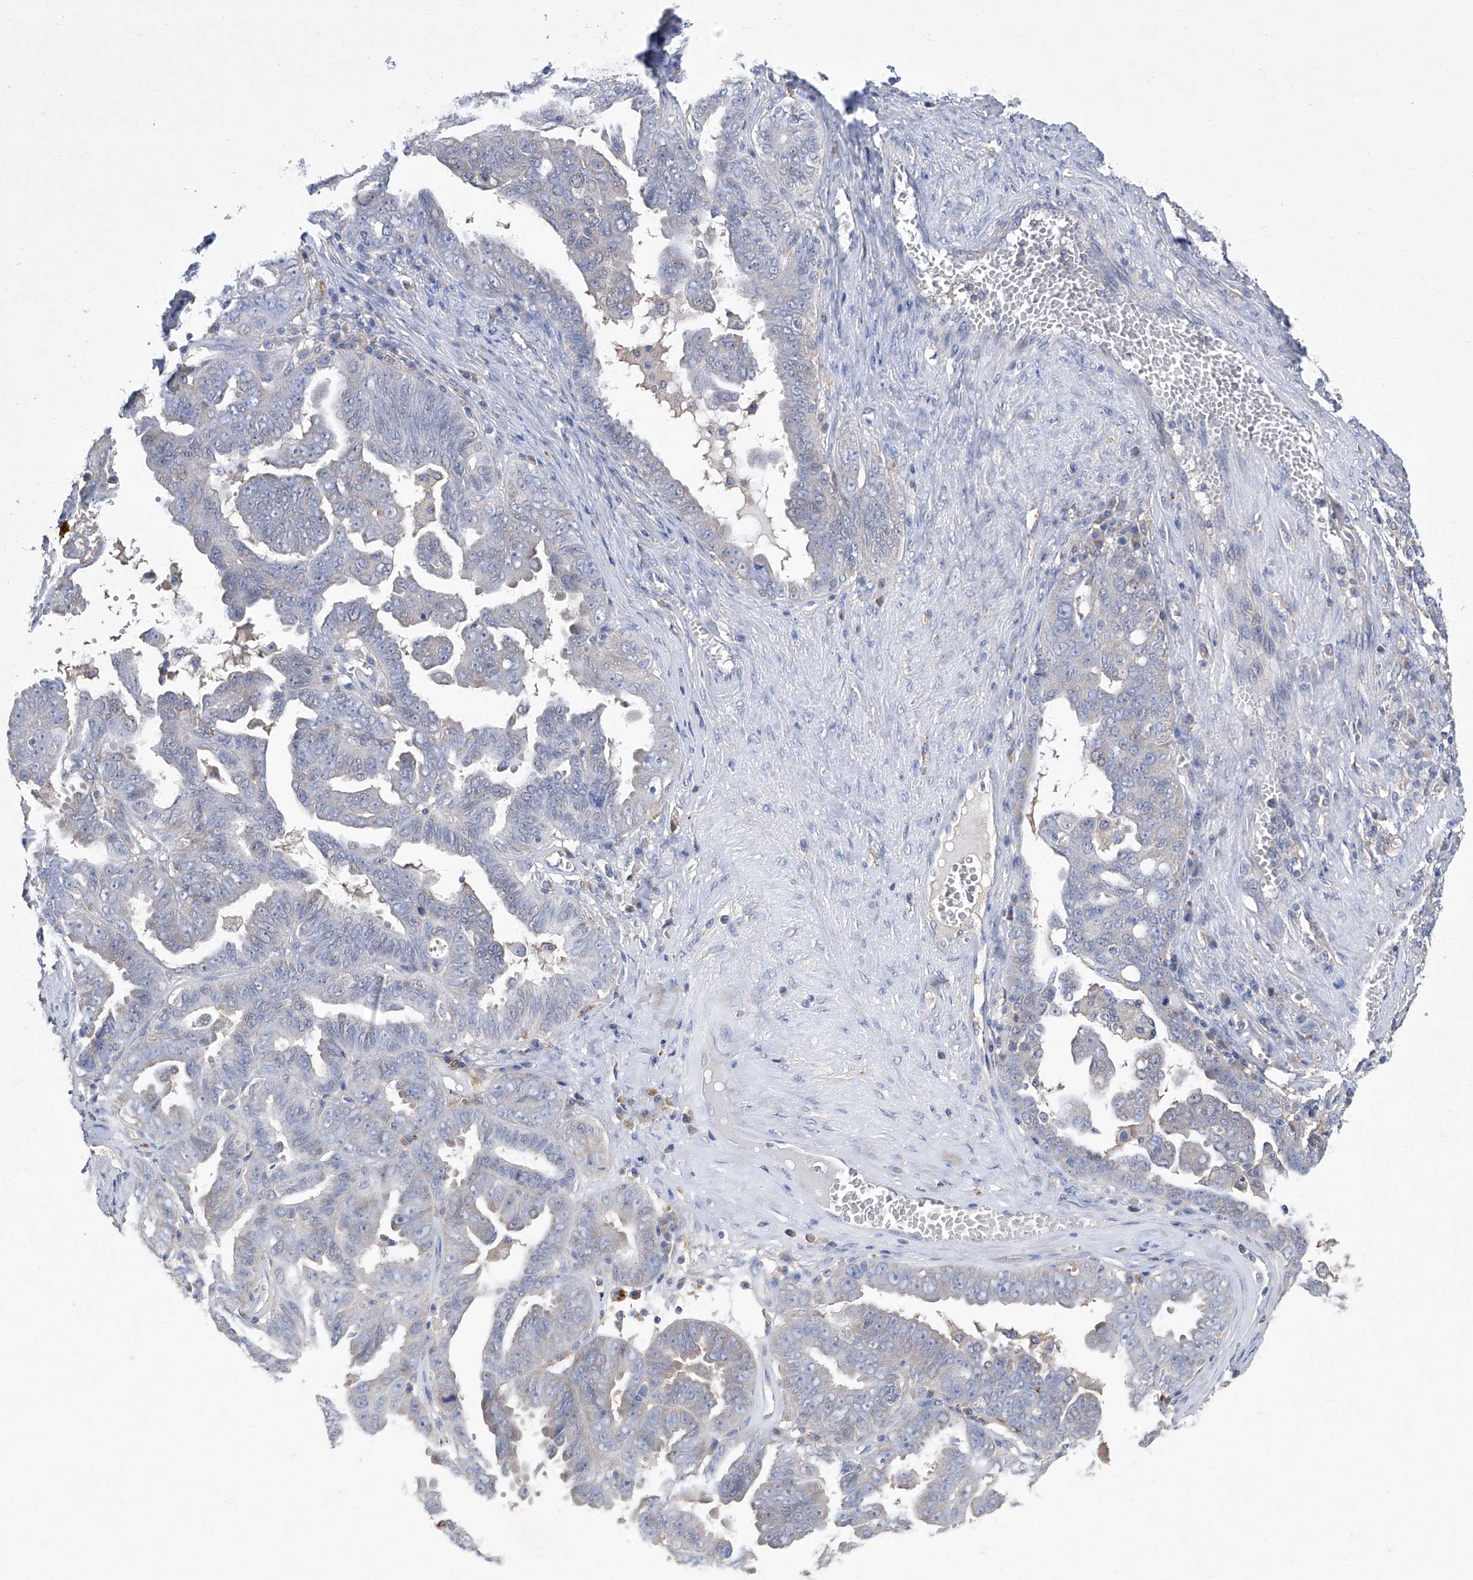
{"staining": {"intensity": "negative", "quantity": "none", "location": "none"}, "tissue": "ovarian cancer", "cell_type": "Tumor cells", "image_type": "cancer", "snomed": [{"axis": "morphology", "description": "Carcinoma, endometroid"}, {"axis": "topography", "description": "Ovary"}], "caption": "The IHC photomicrograph has no significant positivity in tumor cells of ovarian endometroid carcinoma tissue.", "gene": "SBK2", "patient": {"sex": "female", "age": 62}}